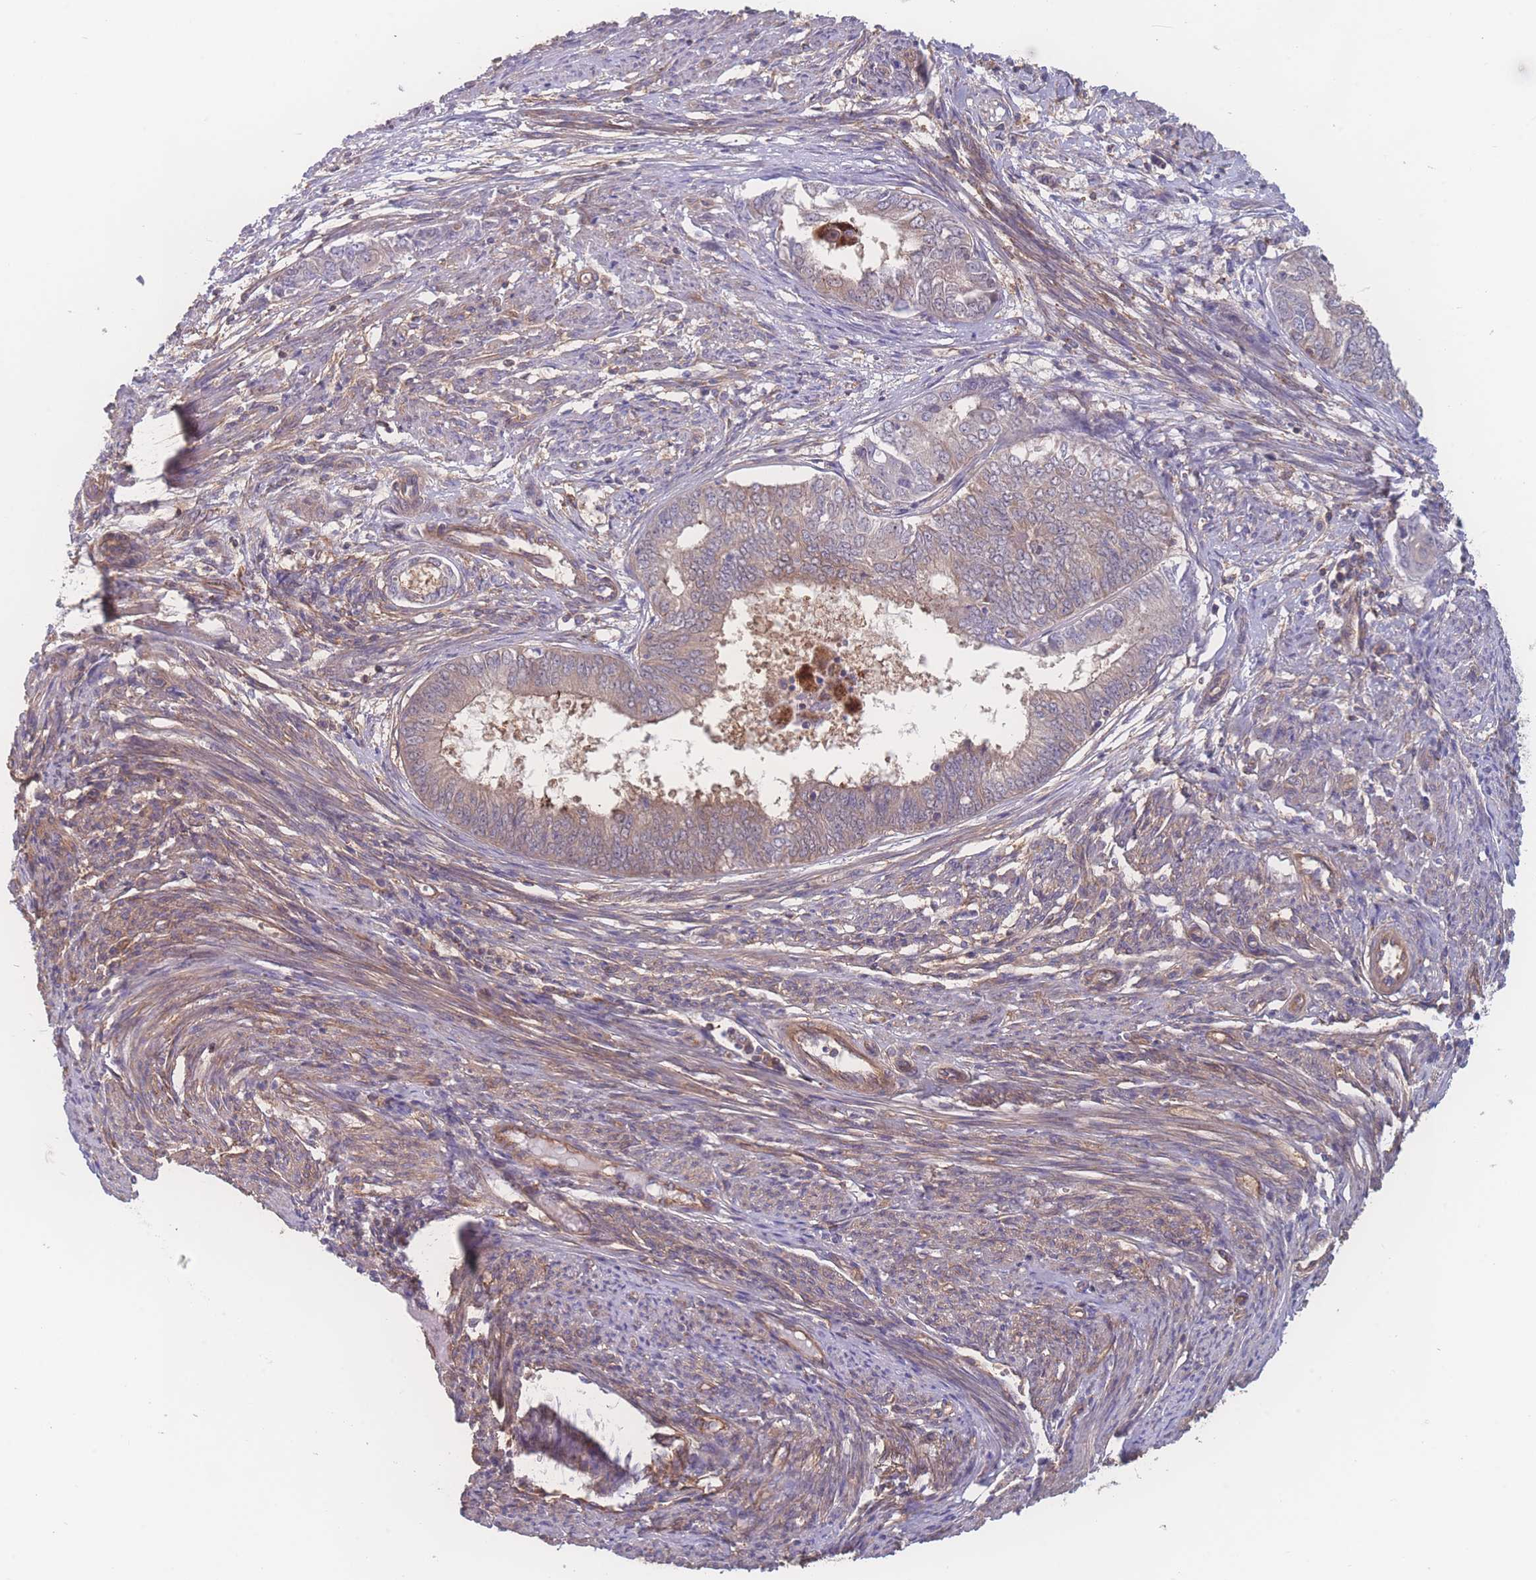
{"staining": {"intensity": "weak", "quantity": "25%-75%", "location": "cytoplasmic/membranous"}, "tissue": "endometrial cancer", "cell_type": "Tumor cells", "image_type": "cancer", "snomed": [{"axis": "morphology", "description": "Adenocarcinoma, NOS"}, {"axis": "topography", "description": "Endometrium"}], "caption": "Immunohistochemistry of endometrial adenocarcinoma displays low levels of weak cytoplasmic/membranous expression in approximately 25%-75% of tumor cells.", "gene": "CFAP97", "patient": {"sex": "female", "age": 62}}